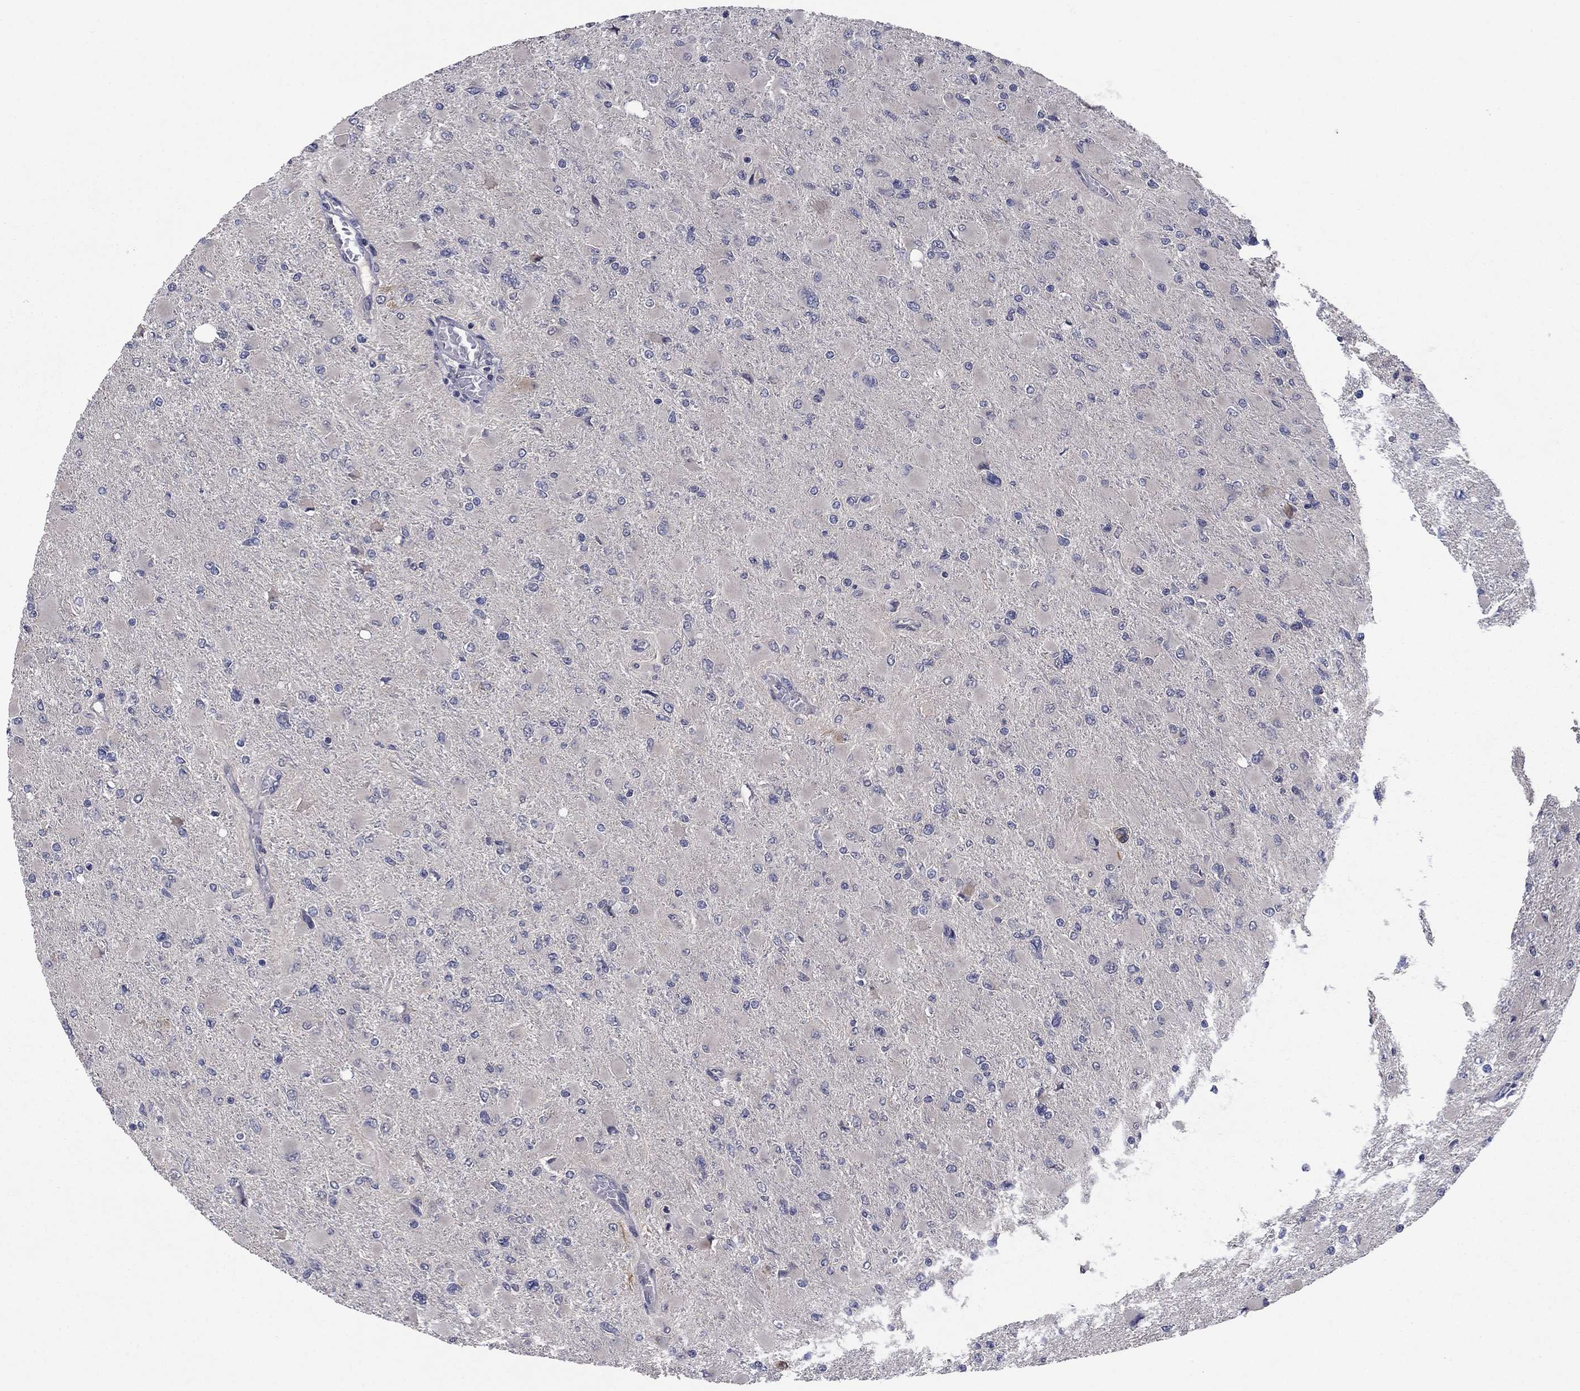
{"staining": {"intensity": "negative", "quantity": "none", "location": "none"}, "tissue": "glioma", "cell_type": "Tumor cells", "image_type": "cancer", "snomed": [{"axis": "morphology", "description": "Glioma, malignant, High grade"}, {"axis": "topography", "description": "Cerebral cortex"}], "caption": "Malignant high-grade glioma stained for a protein using immunohistochemistry (IHC) demonstrates no expression tumor cells.", "gene": "MSRB1", "patient": {"sex": "female", "age": 36}}